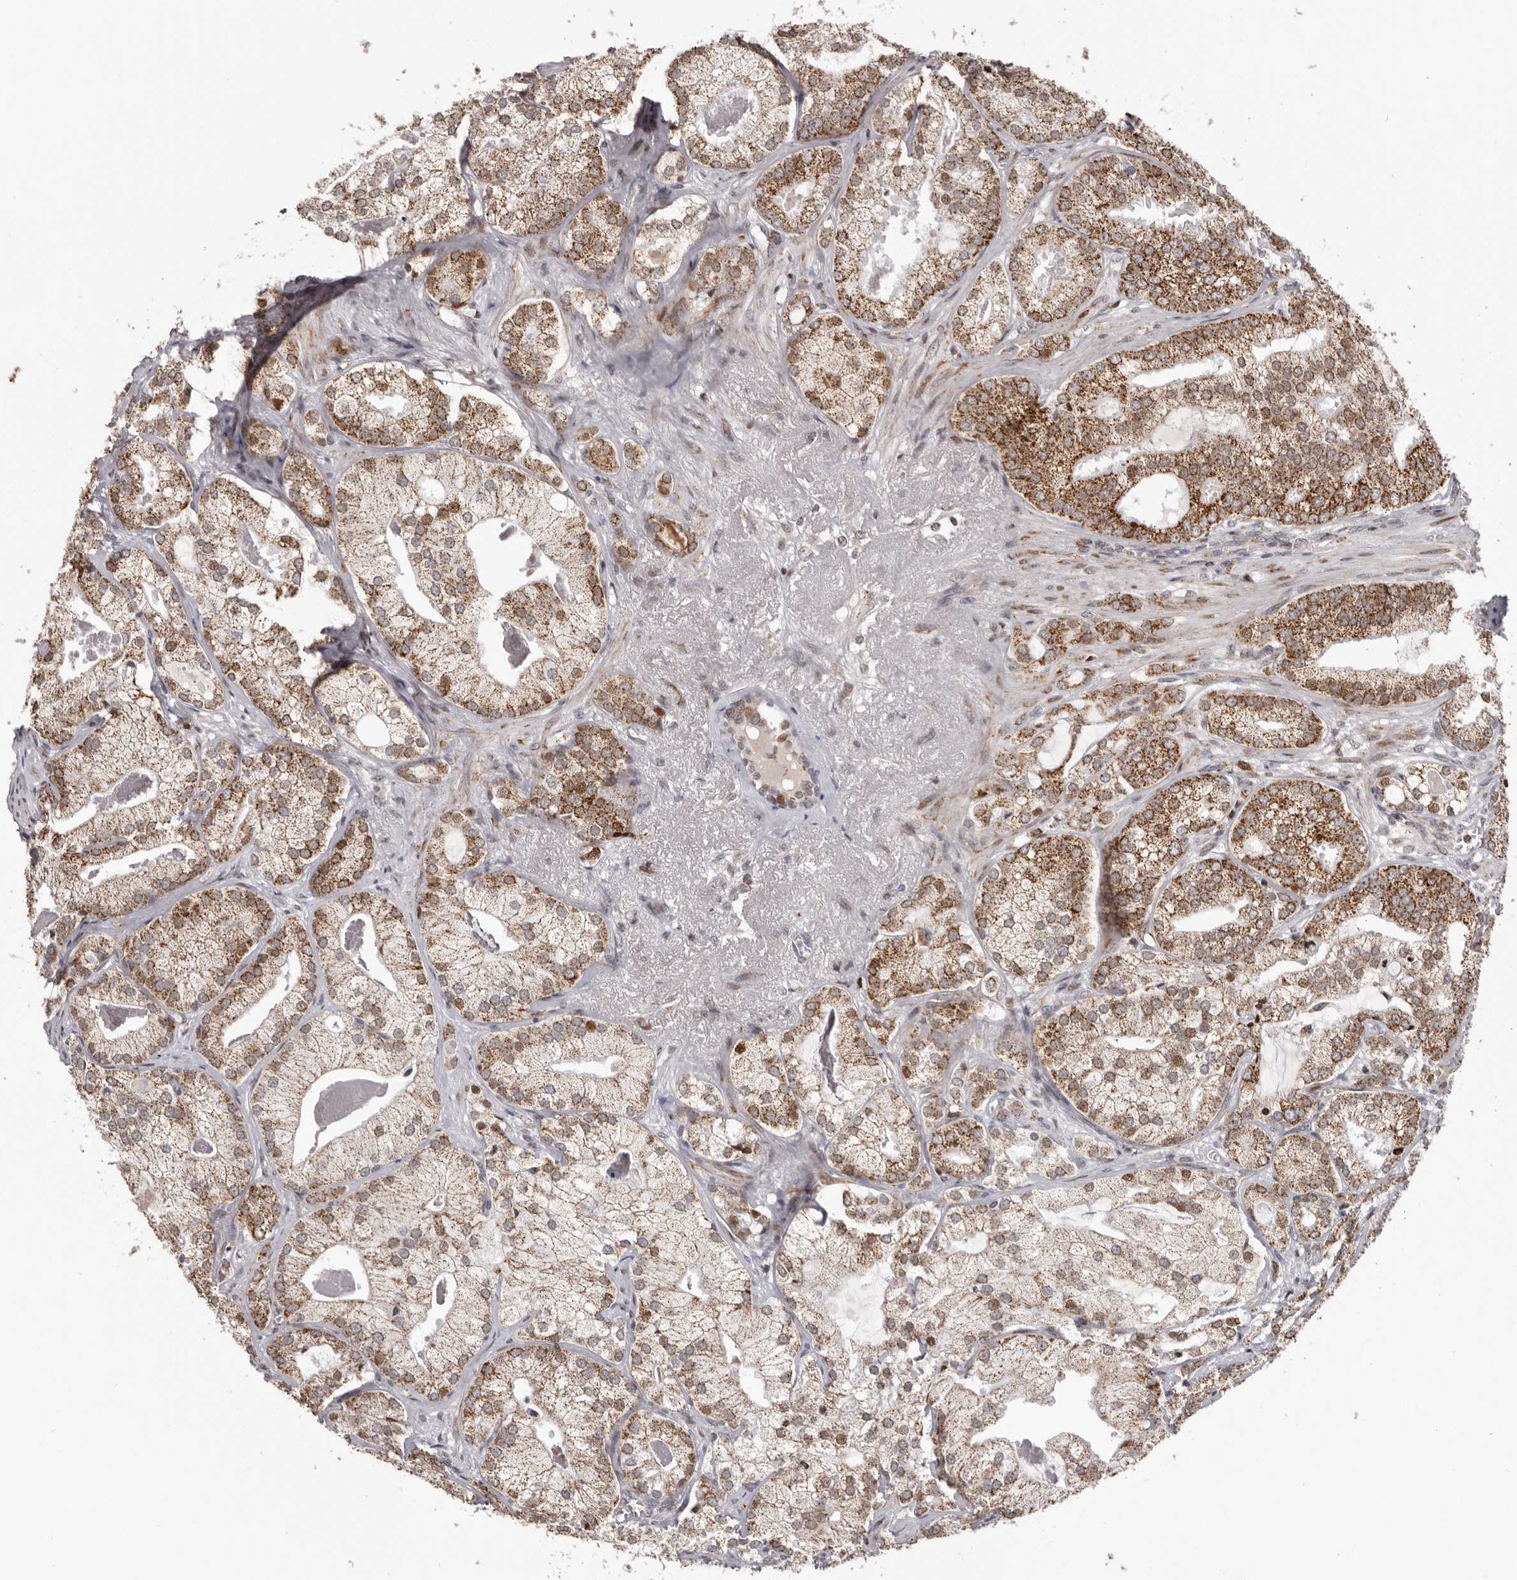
{"staining": {"intensity": "strong", "quantity": ">75%", "location": "cytoplasmic/membranous"}, "tissue": "prostate cancer", "cell_type": "Tumor cells", "image_type": "cancer", "snomed": [{"axis": "morphology", "description": "Normal morphology"}, {"axis": "morphology", "description": "Adenocarcinoma, Low grade"}, {"axis": "topography", "description": "Prostate"}], "caption": "Human prostate cancer (low-grade adenocarcinoma) stained with a protein marker demonstrates strong staining in tumor cells.", "gene": "C17orf99", "patient": {"sex": "male", "age": 72}}